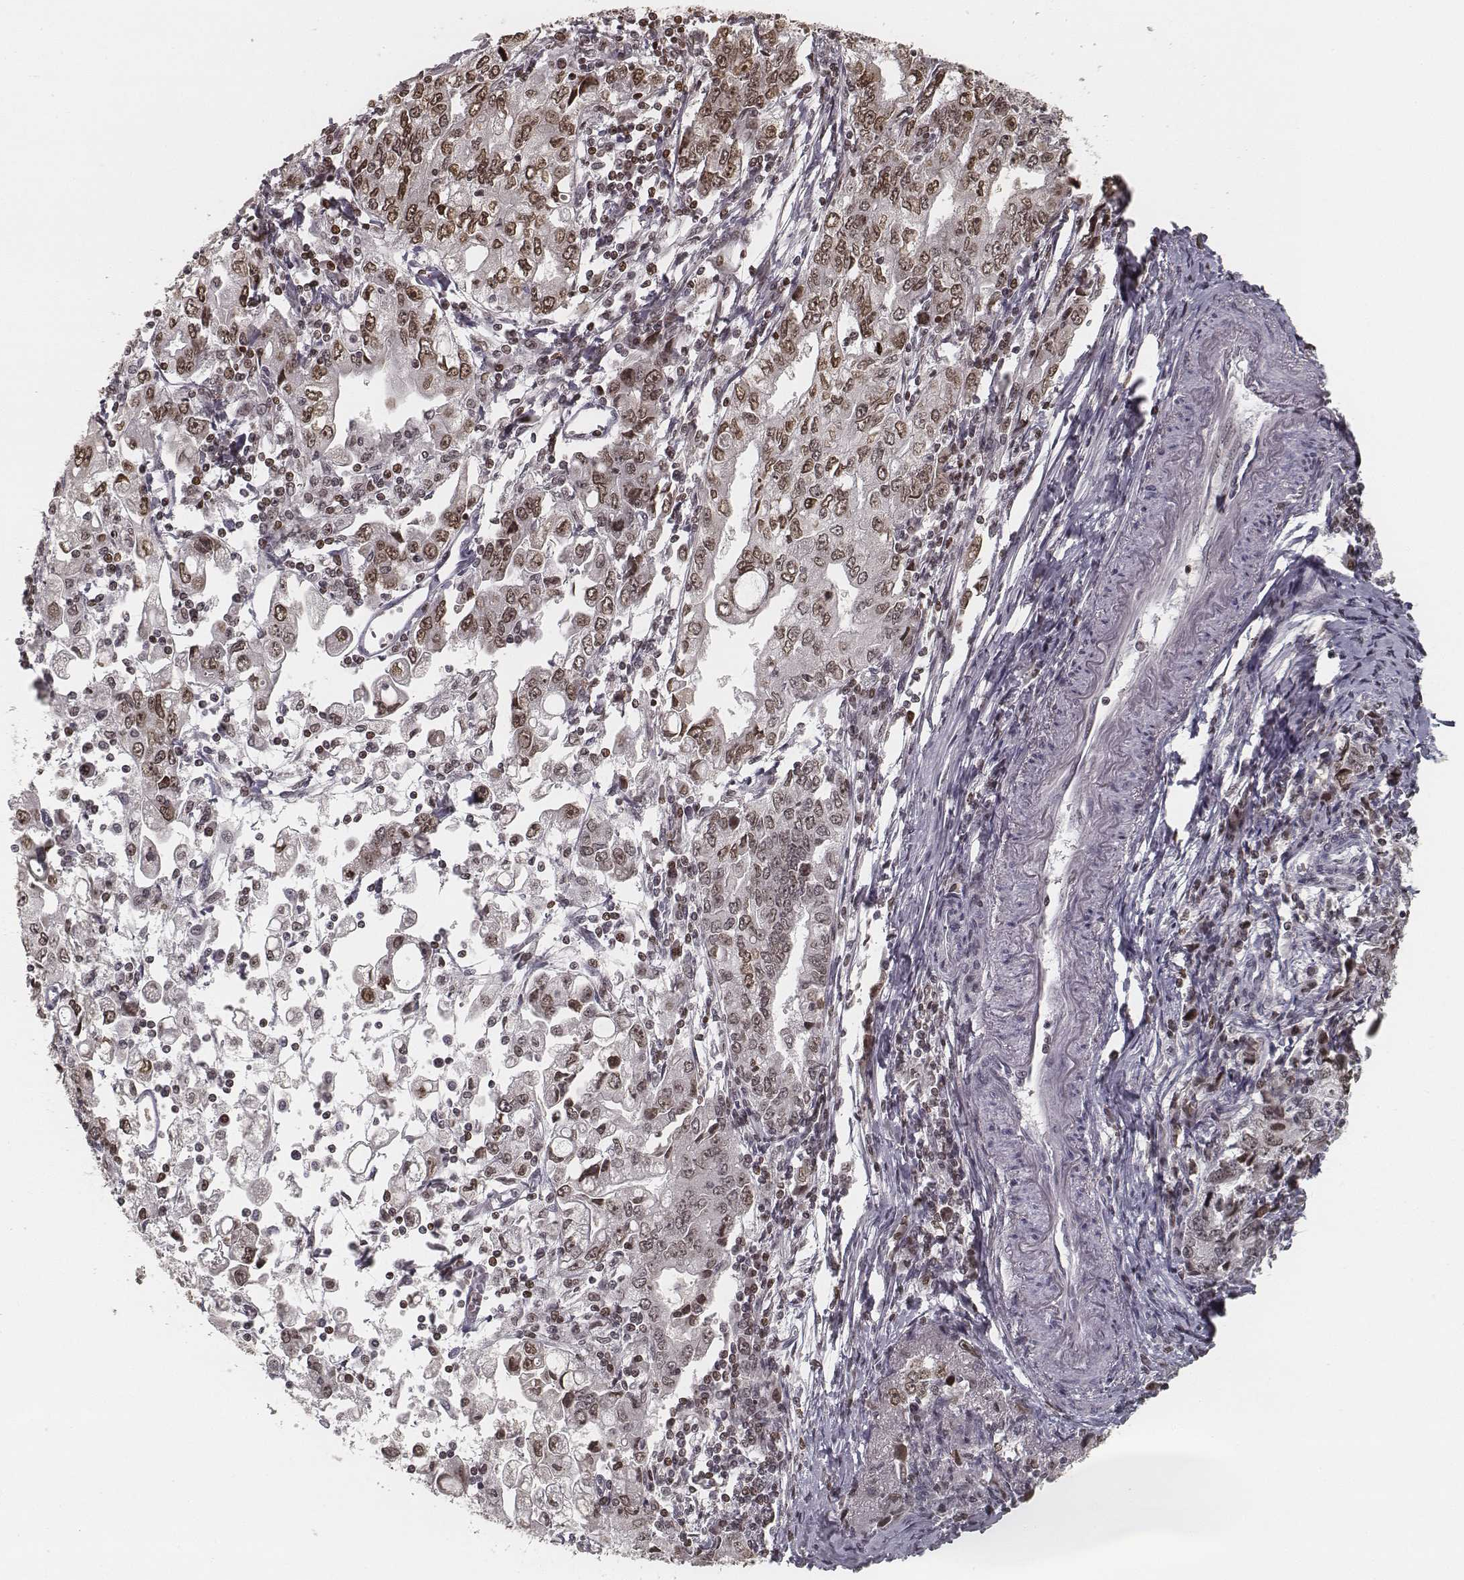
{"staining": {"intensity": "moderate", "quantity": ">75%", "location": "nuclear"}, "tissue": "stomach cancer", "cell_type": "Tumor cells", "image_type": "cancer", "snomed": [{"axis": "morphology", "description": "Adenocarcinoma, NOS"}, {"axis": "topography", "description": "Stomach, lower"}], "caption": "Moderate nuclear protein positivity is appreciated in about >75% of tumor cells in stomach cancer.", "gene": "HMGA2", "patient": {"sex": "female", "age": 72}}